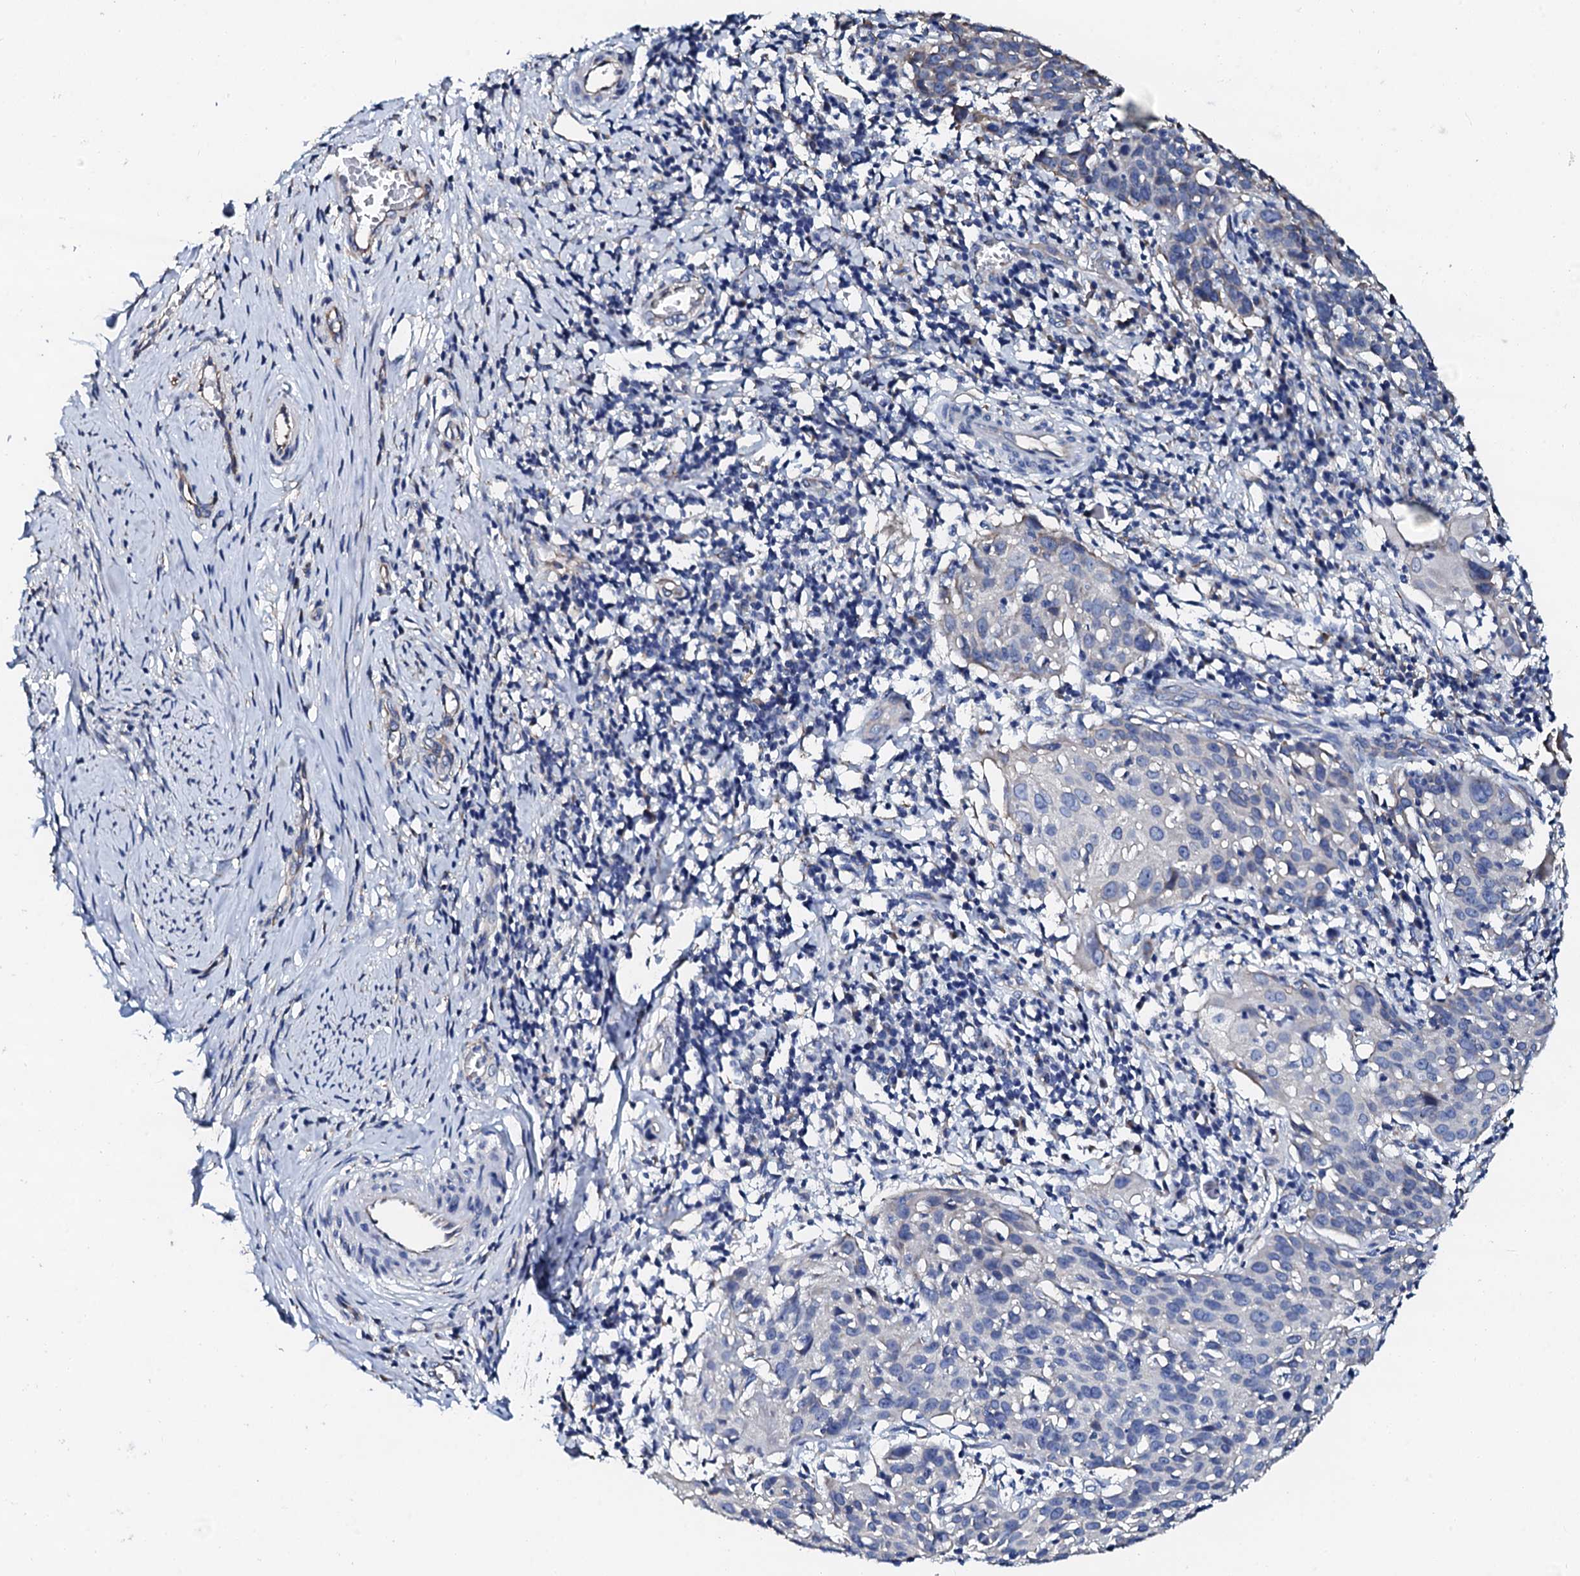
{"staining": {"intensity": "negative", "quantity": "none", "location": "none"}, "tissue": "cervical cancer", "cell_type": "Tumor cells", "image_type": "cancer", "snomed": [{"axis": "morphology", "description": "Squamous cell carcinoma, NOS"}, {"axis": "topography", "description": "Cervix"}], "caption": "A photomicrograph of cervical squamous cell carcinoma stained for a protein displays no brown staining in tumor cells.", "gene": "AKAP3", "patient": {"sex": "female", "age": 50}}